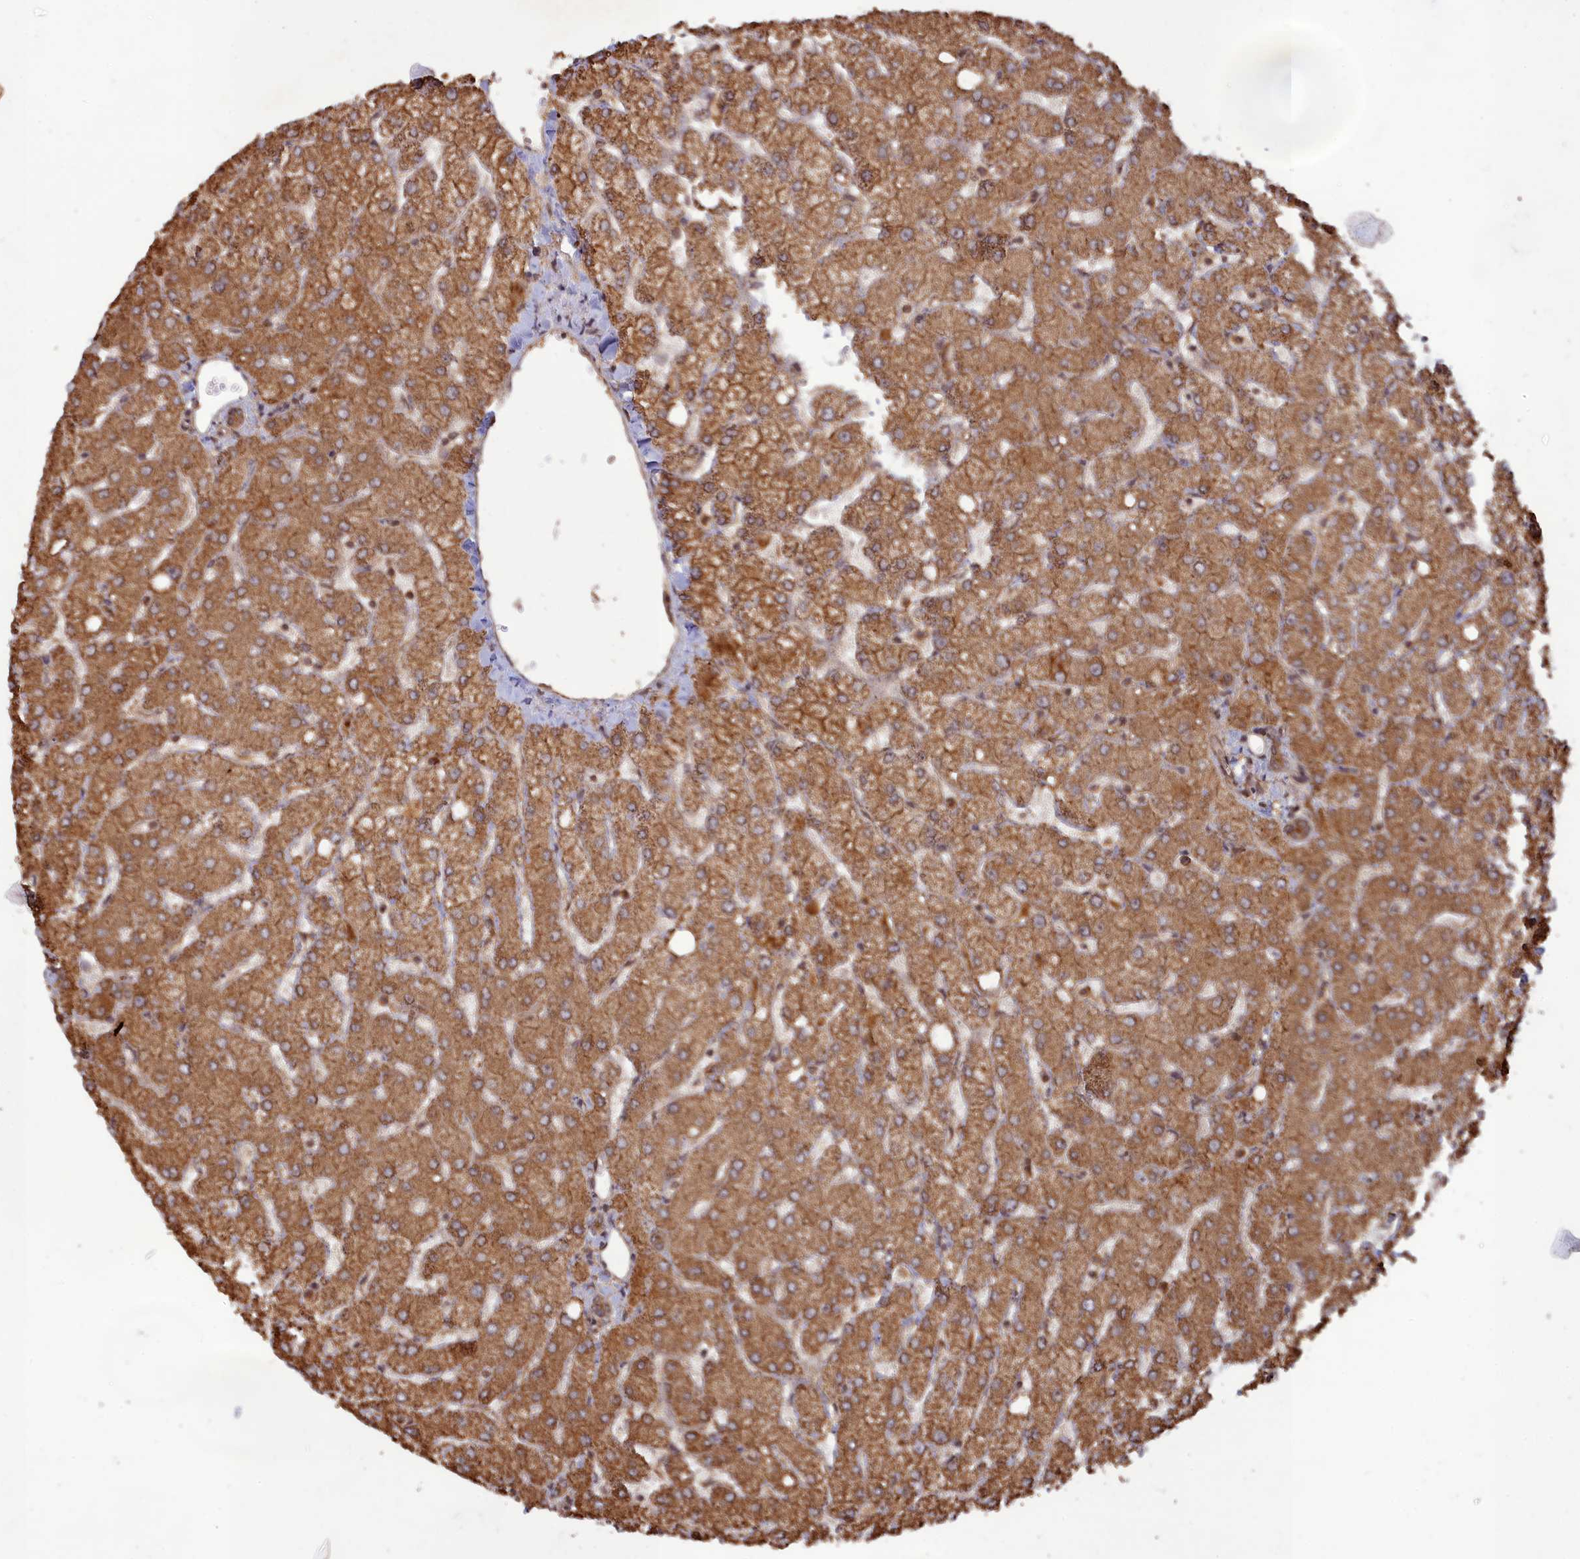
{"staining": {"intensity": "moderate", "quantity": ">75%", "location": "cytoplasmic/membranous"}, "tissue": "liver", "cell_type": "Cholangiocytes", "image_type": "normal", "snomed": [{"axis": "morphology", "description": "Normal tissue, NOS"}, {"axis": "topography", "description": "Liver"}], "caption": "Cholangiocytes display medium levels of moderate cytoplasmic/membranous positivity in about >75% of cells in unremarkable liver. The staining is performed using DAB brown chromogen to label protein expression. The nuclei are counter-stained blue using hematoxylin.", "gene": "CCDC174", "patient": {"sex": "female", "age": 54}}